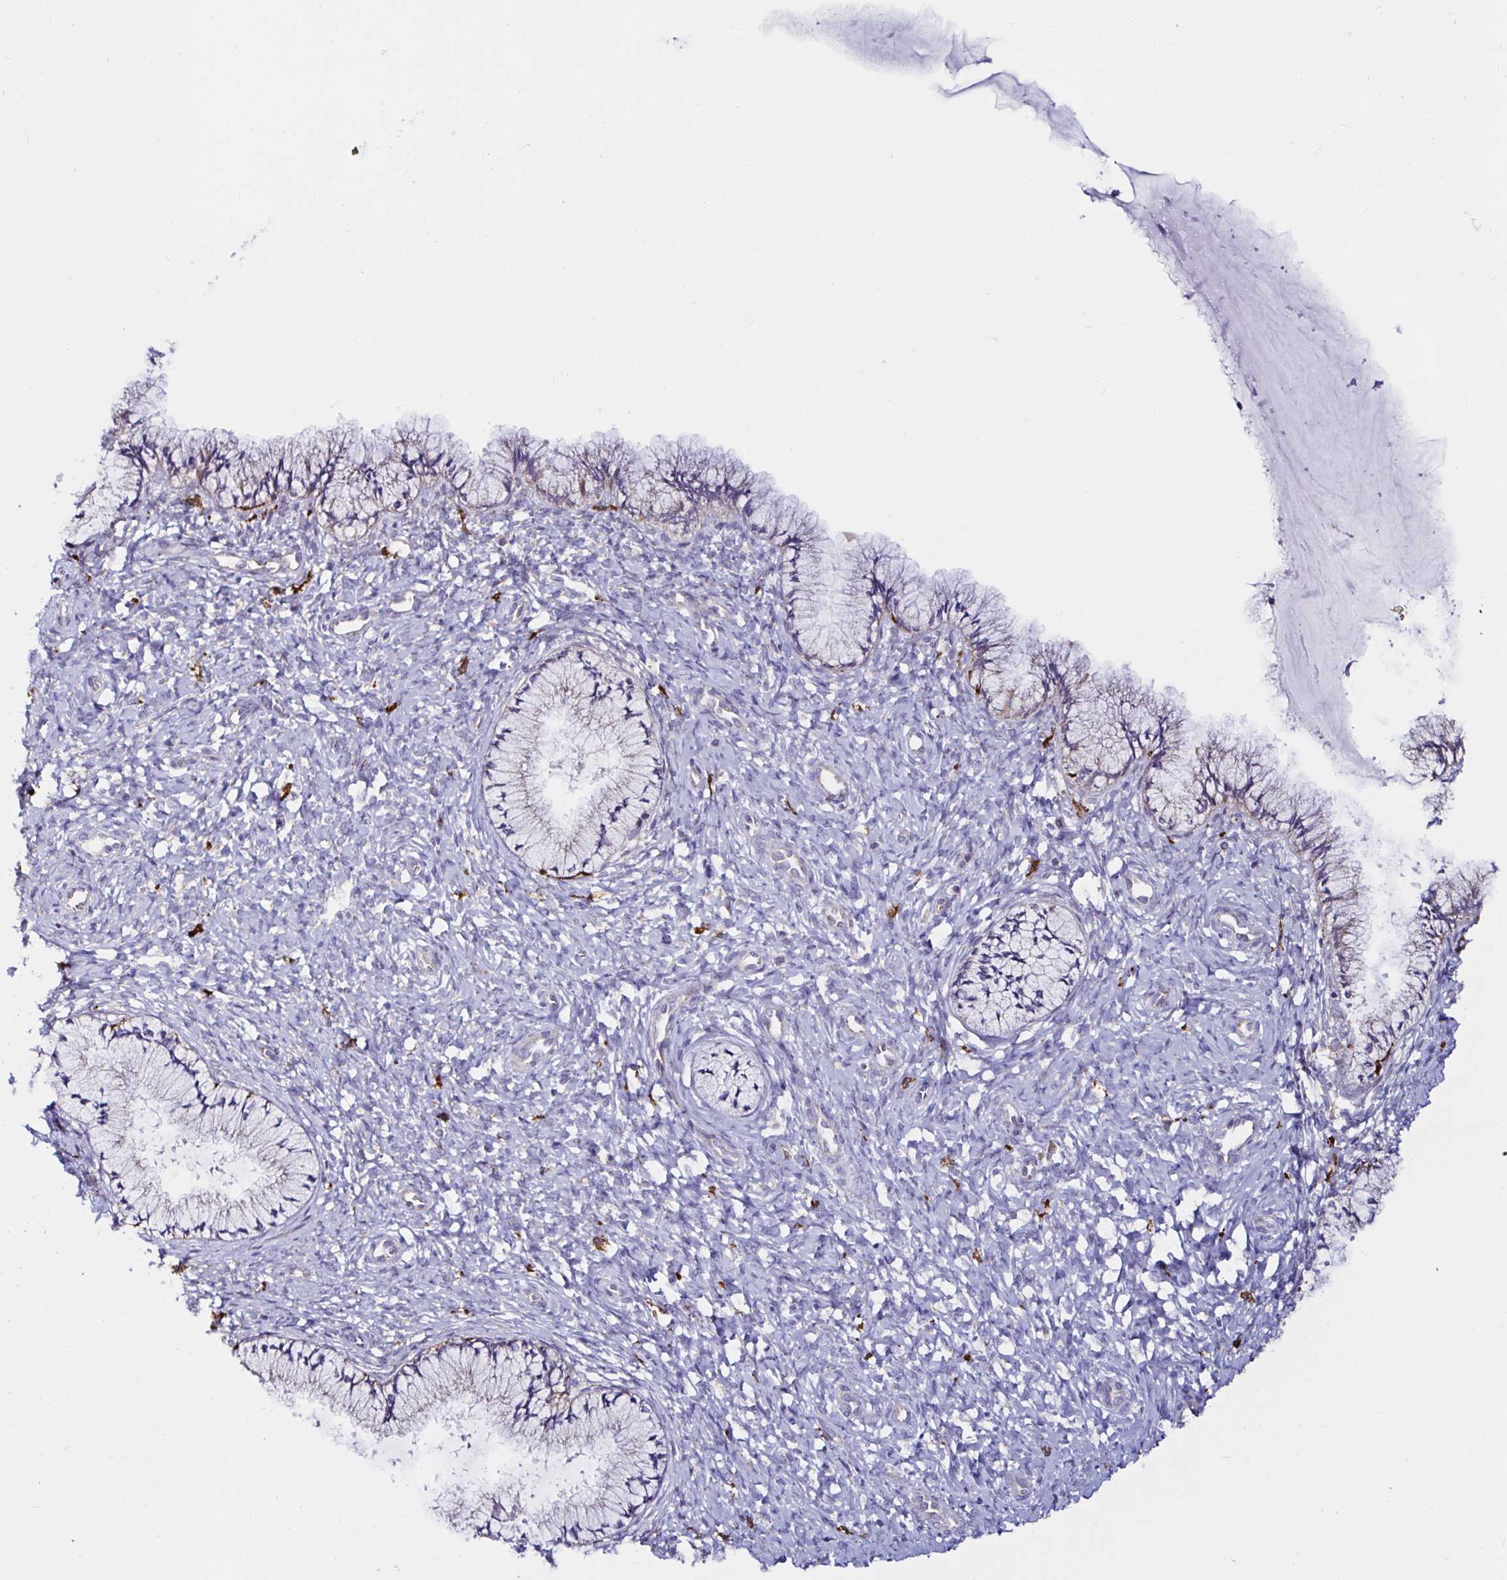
{"staining": {"intensity": "negative", "quantity": "none", "location": "none"}, "tissue": "cervix", "cell_type": "Glandular cells", "image_type": "normal", "snomed": [{"axis": "morphology", "description": "Normal tissue, NOS"}, {"axis": "topography", "description": "Cervix"}], "caption": "Immunohistochemistry (IHC) of normal human cervix displays no positivity in glandular cells. (DAB IHC visualized using brightfield microscopy, high magnification).", "gene": "MSR1", "patient": {"sex": "female", "age": 37}}